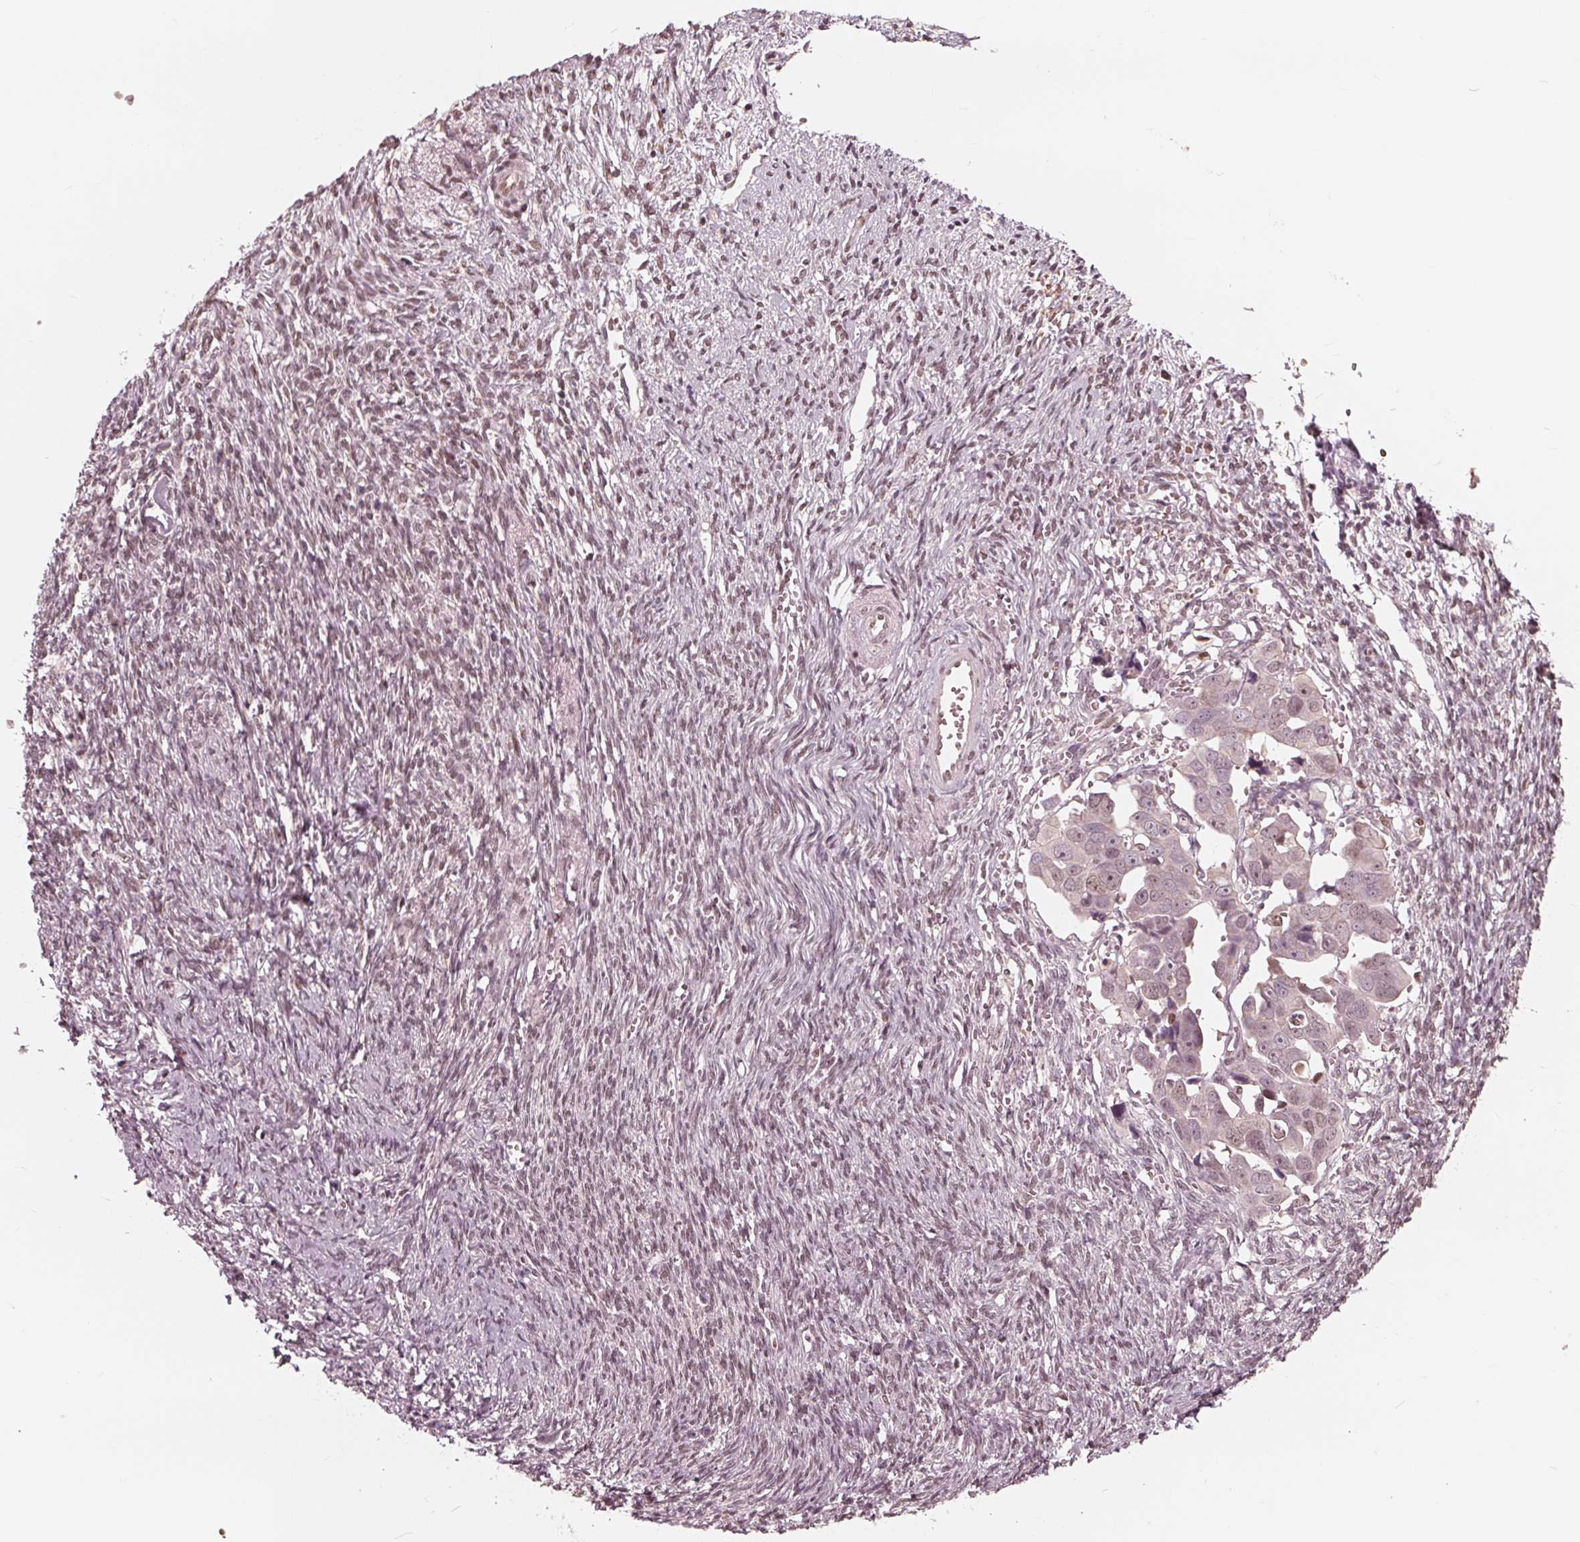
{"staining": {"intensity": "negative", "quantity": "none", "location": "none"}, "tissue": "ovarian cancer", "cell_type": "Tumor cells", "image_type": "cancer", "snomed": [{"axis": "morphology", "description": "Cystadenocarcinoma, serous, NOS"}, {"axis": "topography", "description": "Ovary"}], "caption": "Image shows no protein staining in tumor cells of serous cystadenocarcinoma (ovarian) tissue.", "gene": "HIRIP3", "patient": {"sex": "female", "age": 59}}